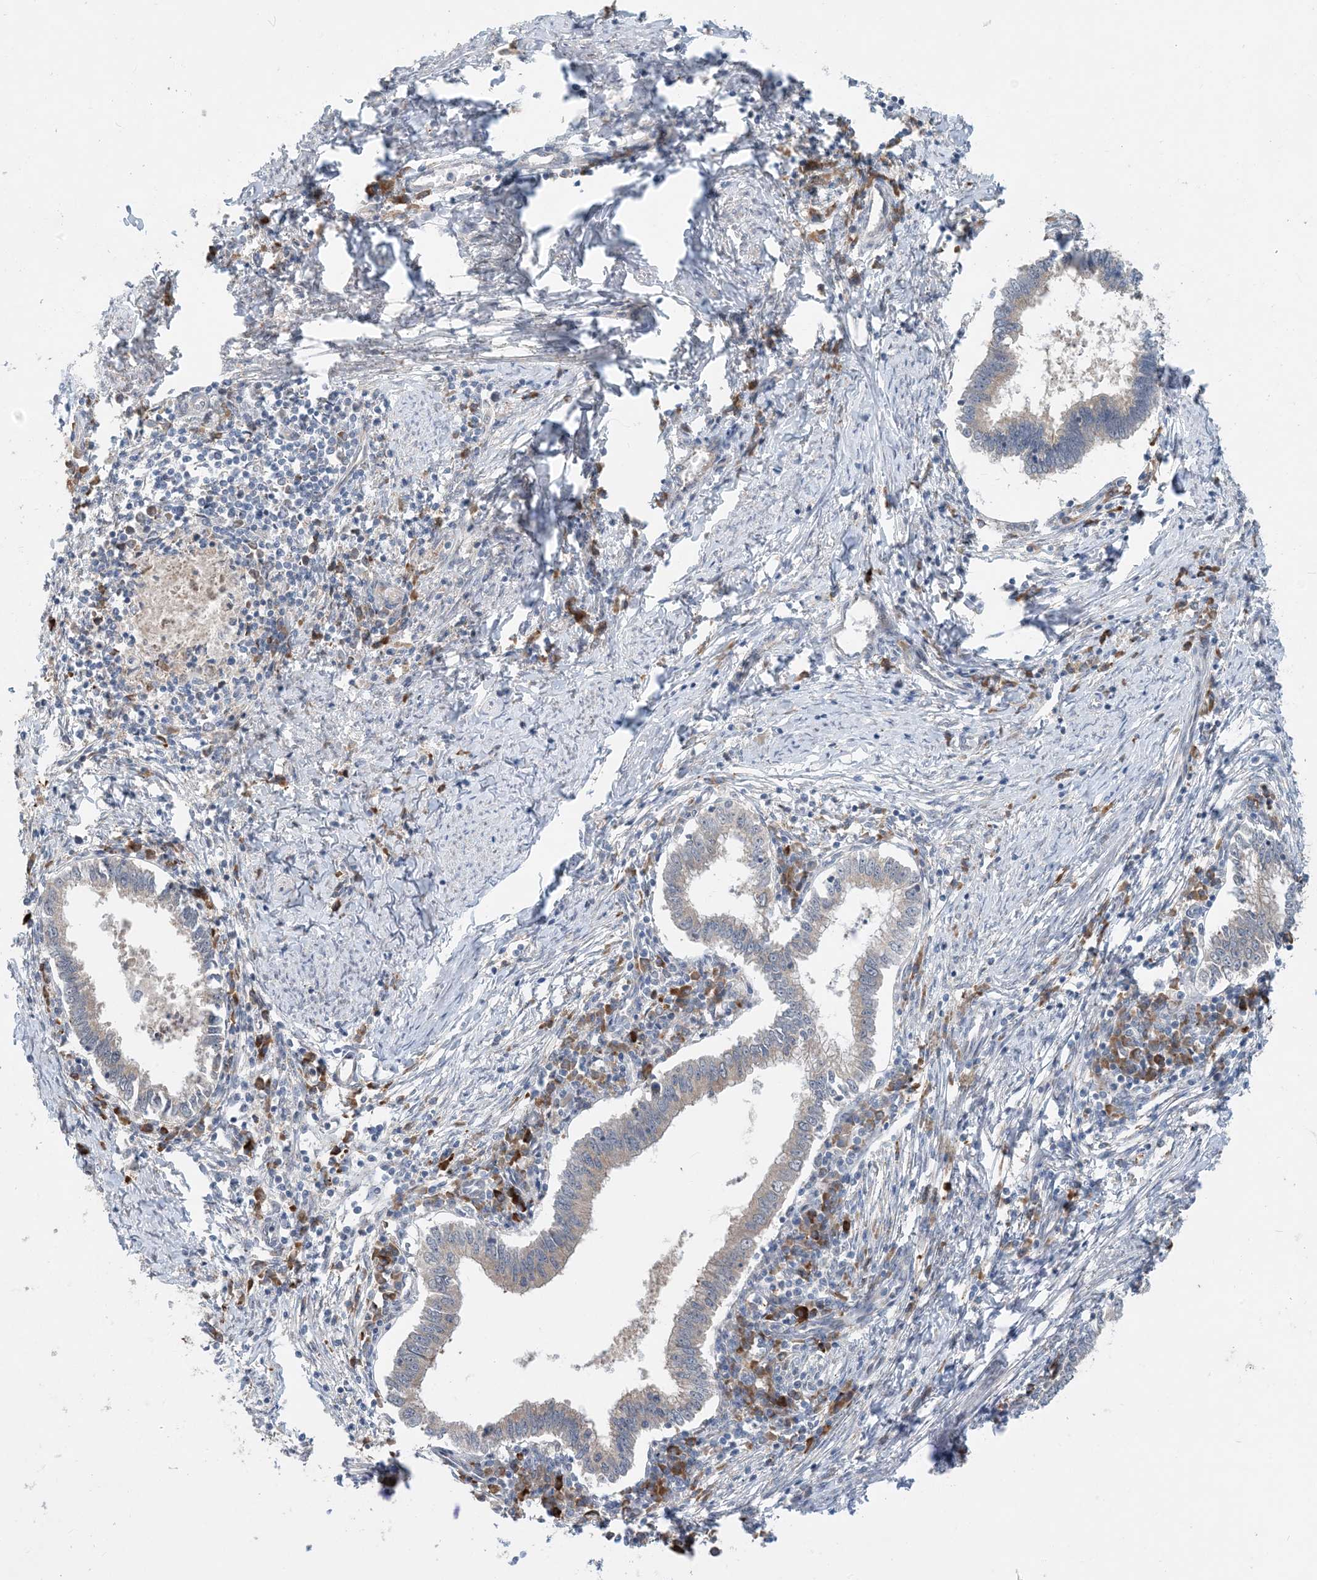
{"staining": {"intensity": "weak", "quantity": "<25%", "location": "cytoplasmic/membranous"}, "tissue": "cervical cancer", "cell_type": "Tumor cells", "image_type": "cancer", "snomed": [{"axis": "morphology", "description": "Adenocarcinoma, NOS"}, {"axis": "topography", "description": "Cervix"}], "caption": "Tumor cells are negative for protein expression in human cervical cancer (adenocarcinoma).", "gene": "PHOSPHO2", "patient": {"sex": "female", "age": 36}}